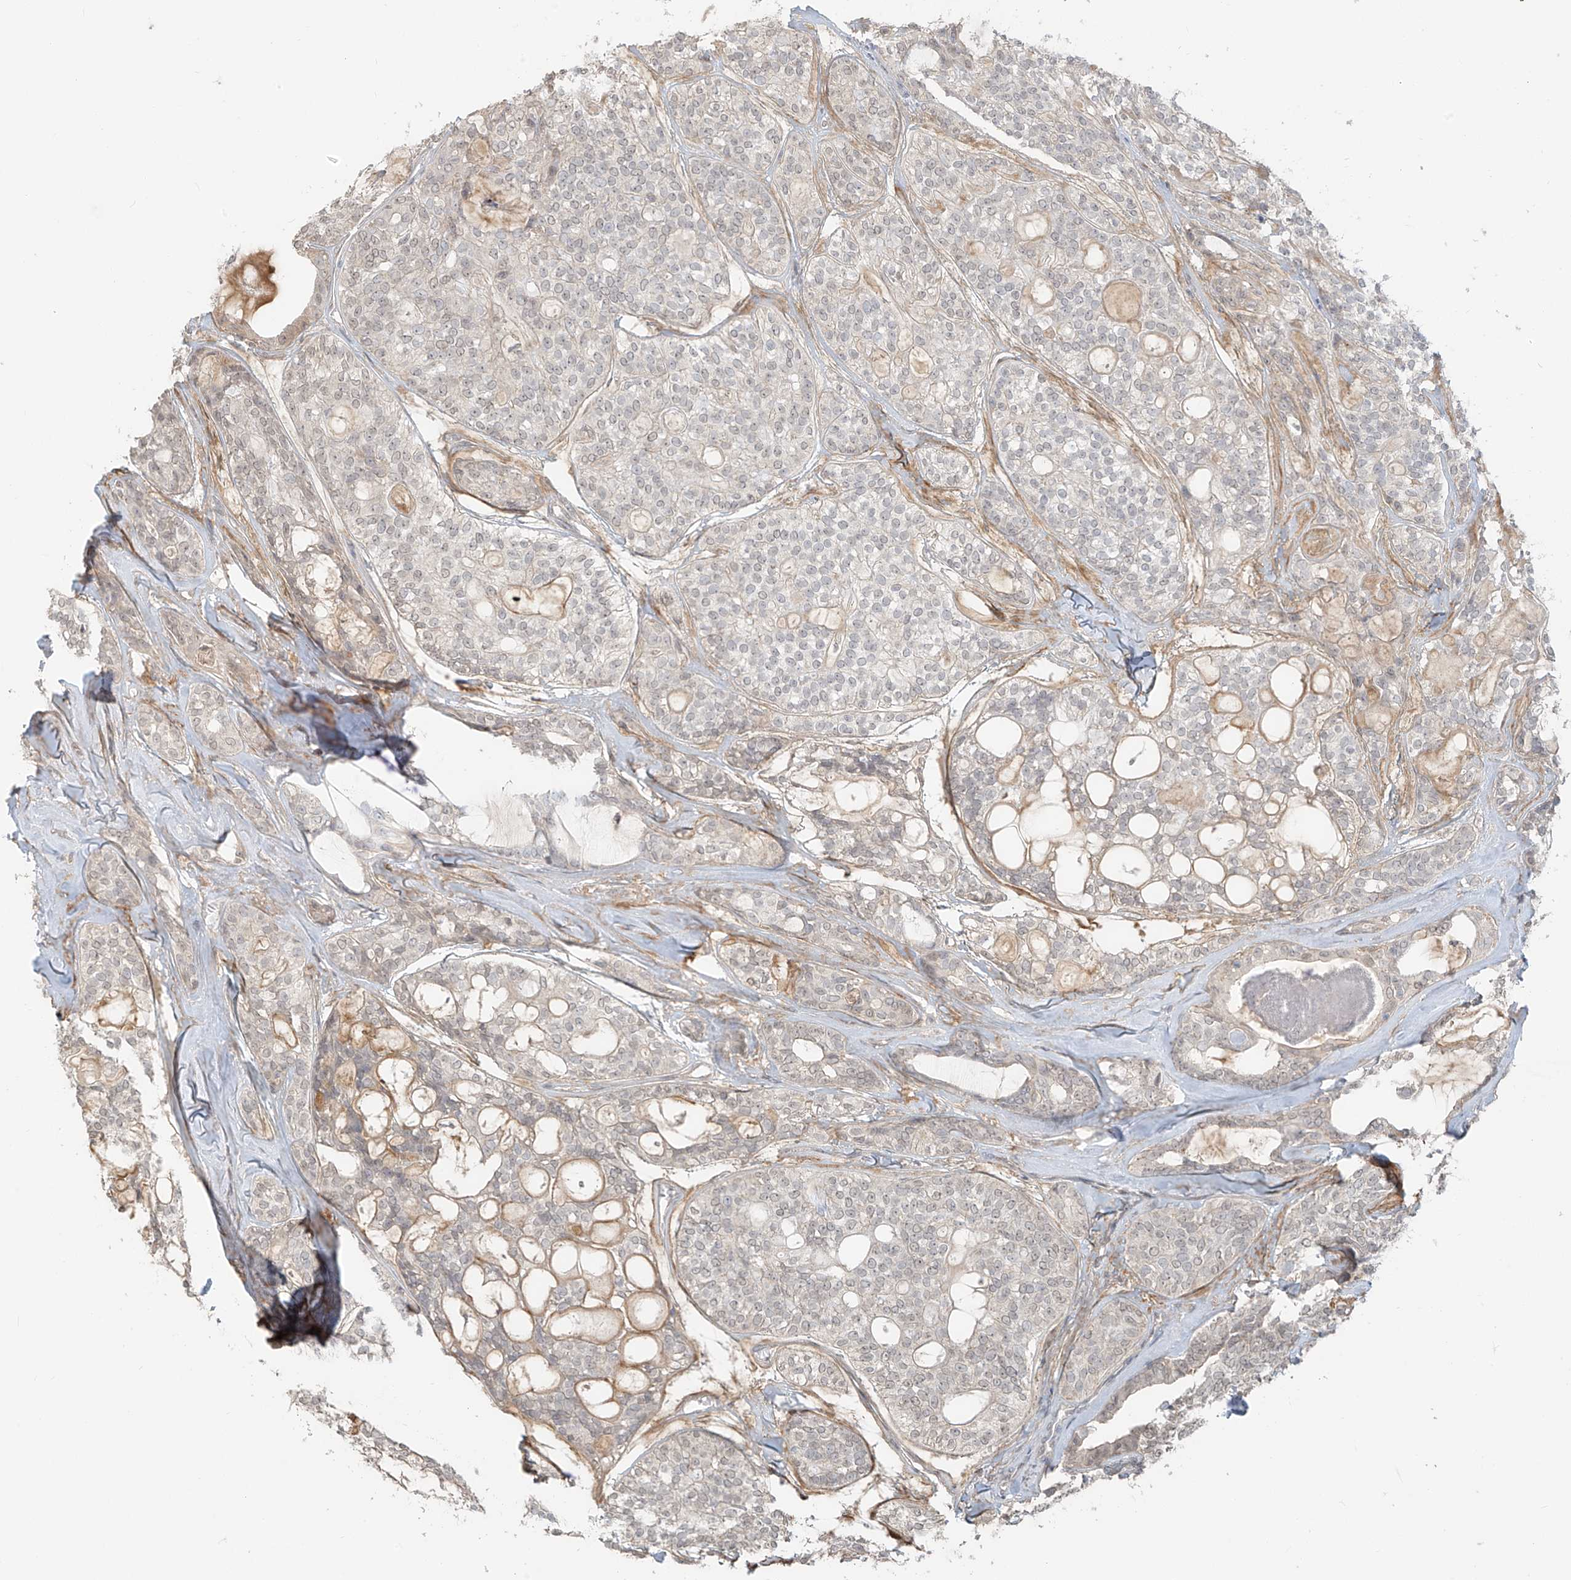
{"staining": {"intensity": "negative", "quantity": "none", "location": "none"}, "tissue": "head and neck cancer", "cell_type": "Tumor cells", "image_type": "cancer", "snomed": [{"axis": "morphology", "description": "Adenocarcinoma, NOS"}, {"axis": "topography", "description": "Head-Neck"}], "caption": "DAB (3,3'-diaminobenzidine) immunohistochemical staining of head and neck cancer (adenocarcinoma) displays no significant positivity in tumor cells.", "gene": "ABCD1", "patient": {"sex": "male", "age": 66}}